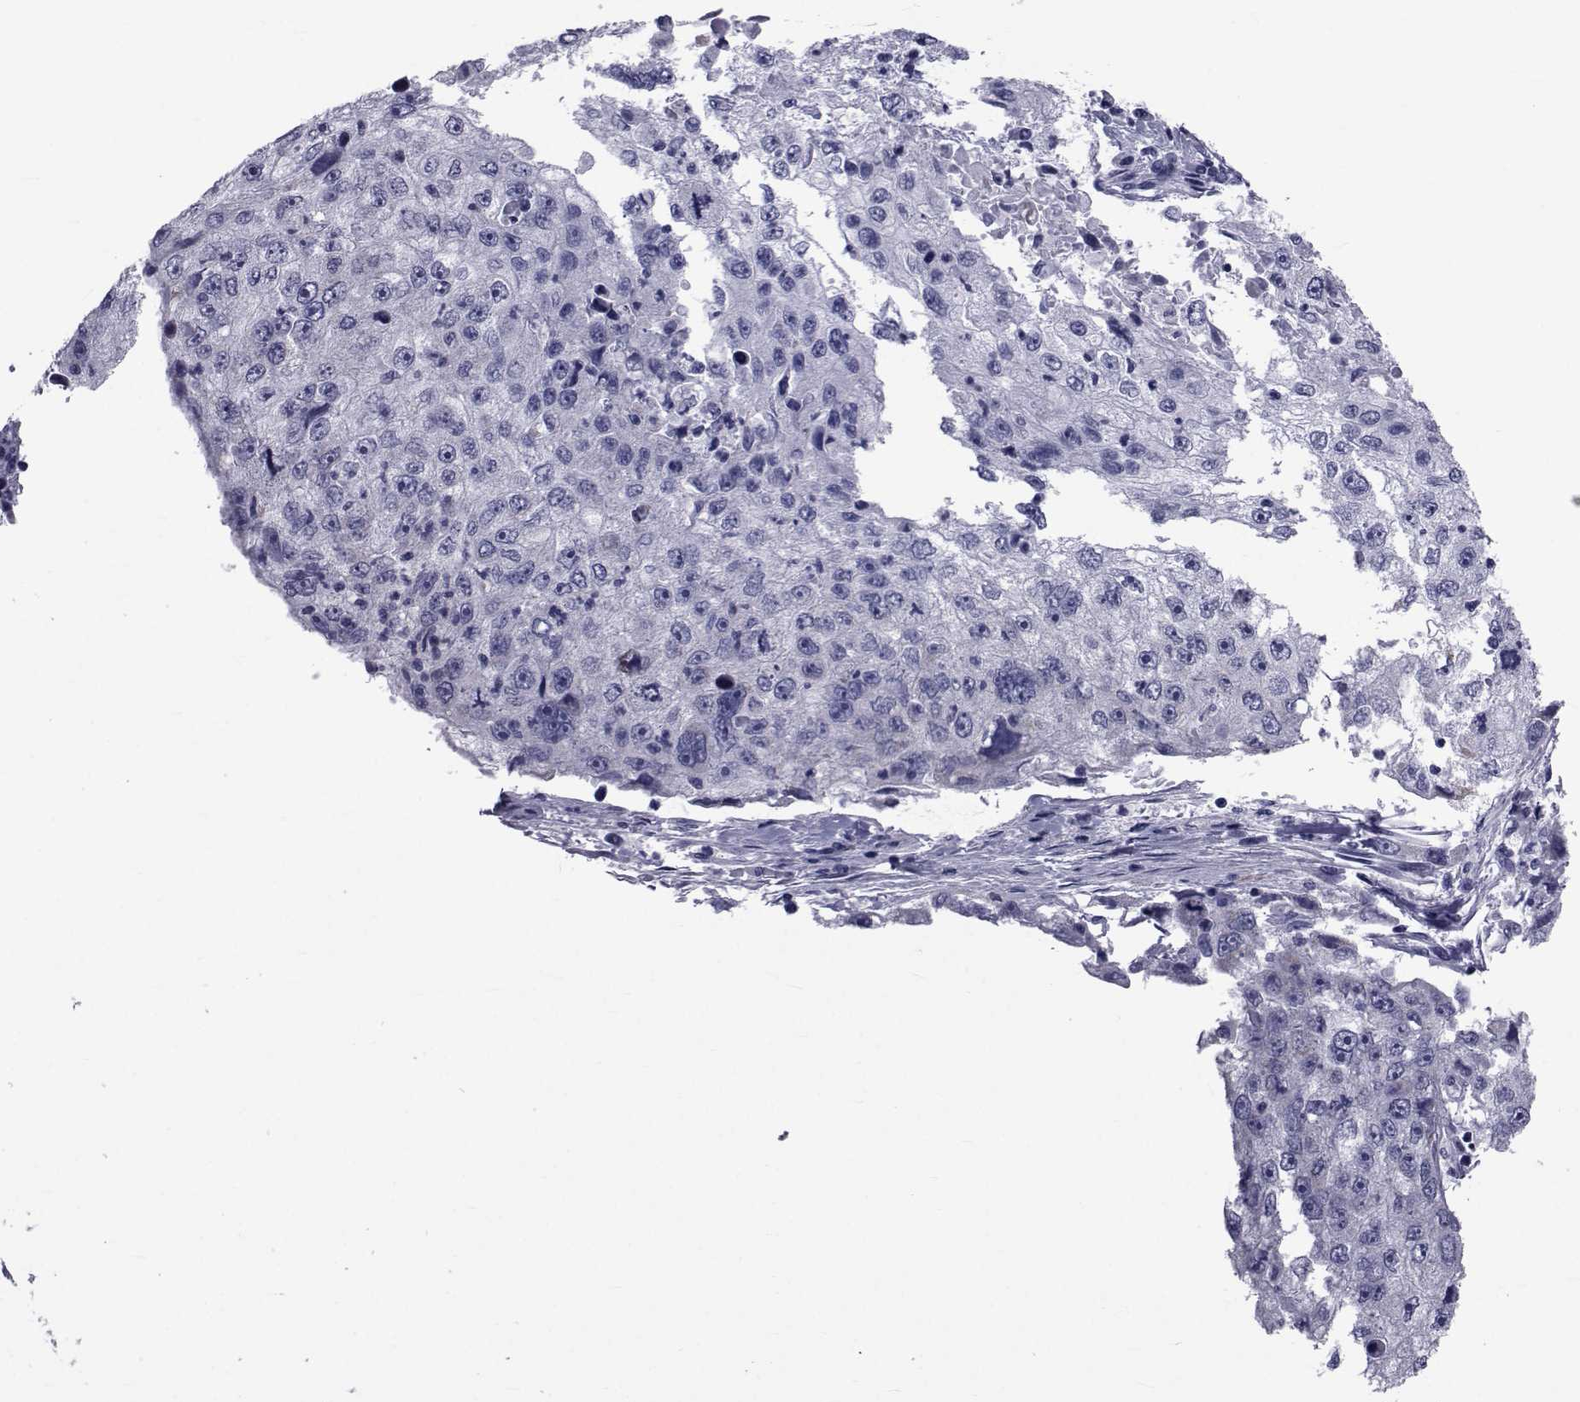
{"staining": {"intensity": "negative", "quantity": "none", "location": "none"}, "tissue": "cervical cancer", "cell_type": "Tumor cells", "image_type": "cancer", "snomed": [{"axis": "morphology", "description": "Squamous cell carcinoma, NOS"}, {"axis": "topography", "description": "Cervix"}], "caption": "Image shows no protein staining in tumor cells of squamous cell carcinoma (cervical) tissue.", "gene": "GKAP1", "patient": {"sex": "female", "age": 36}}